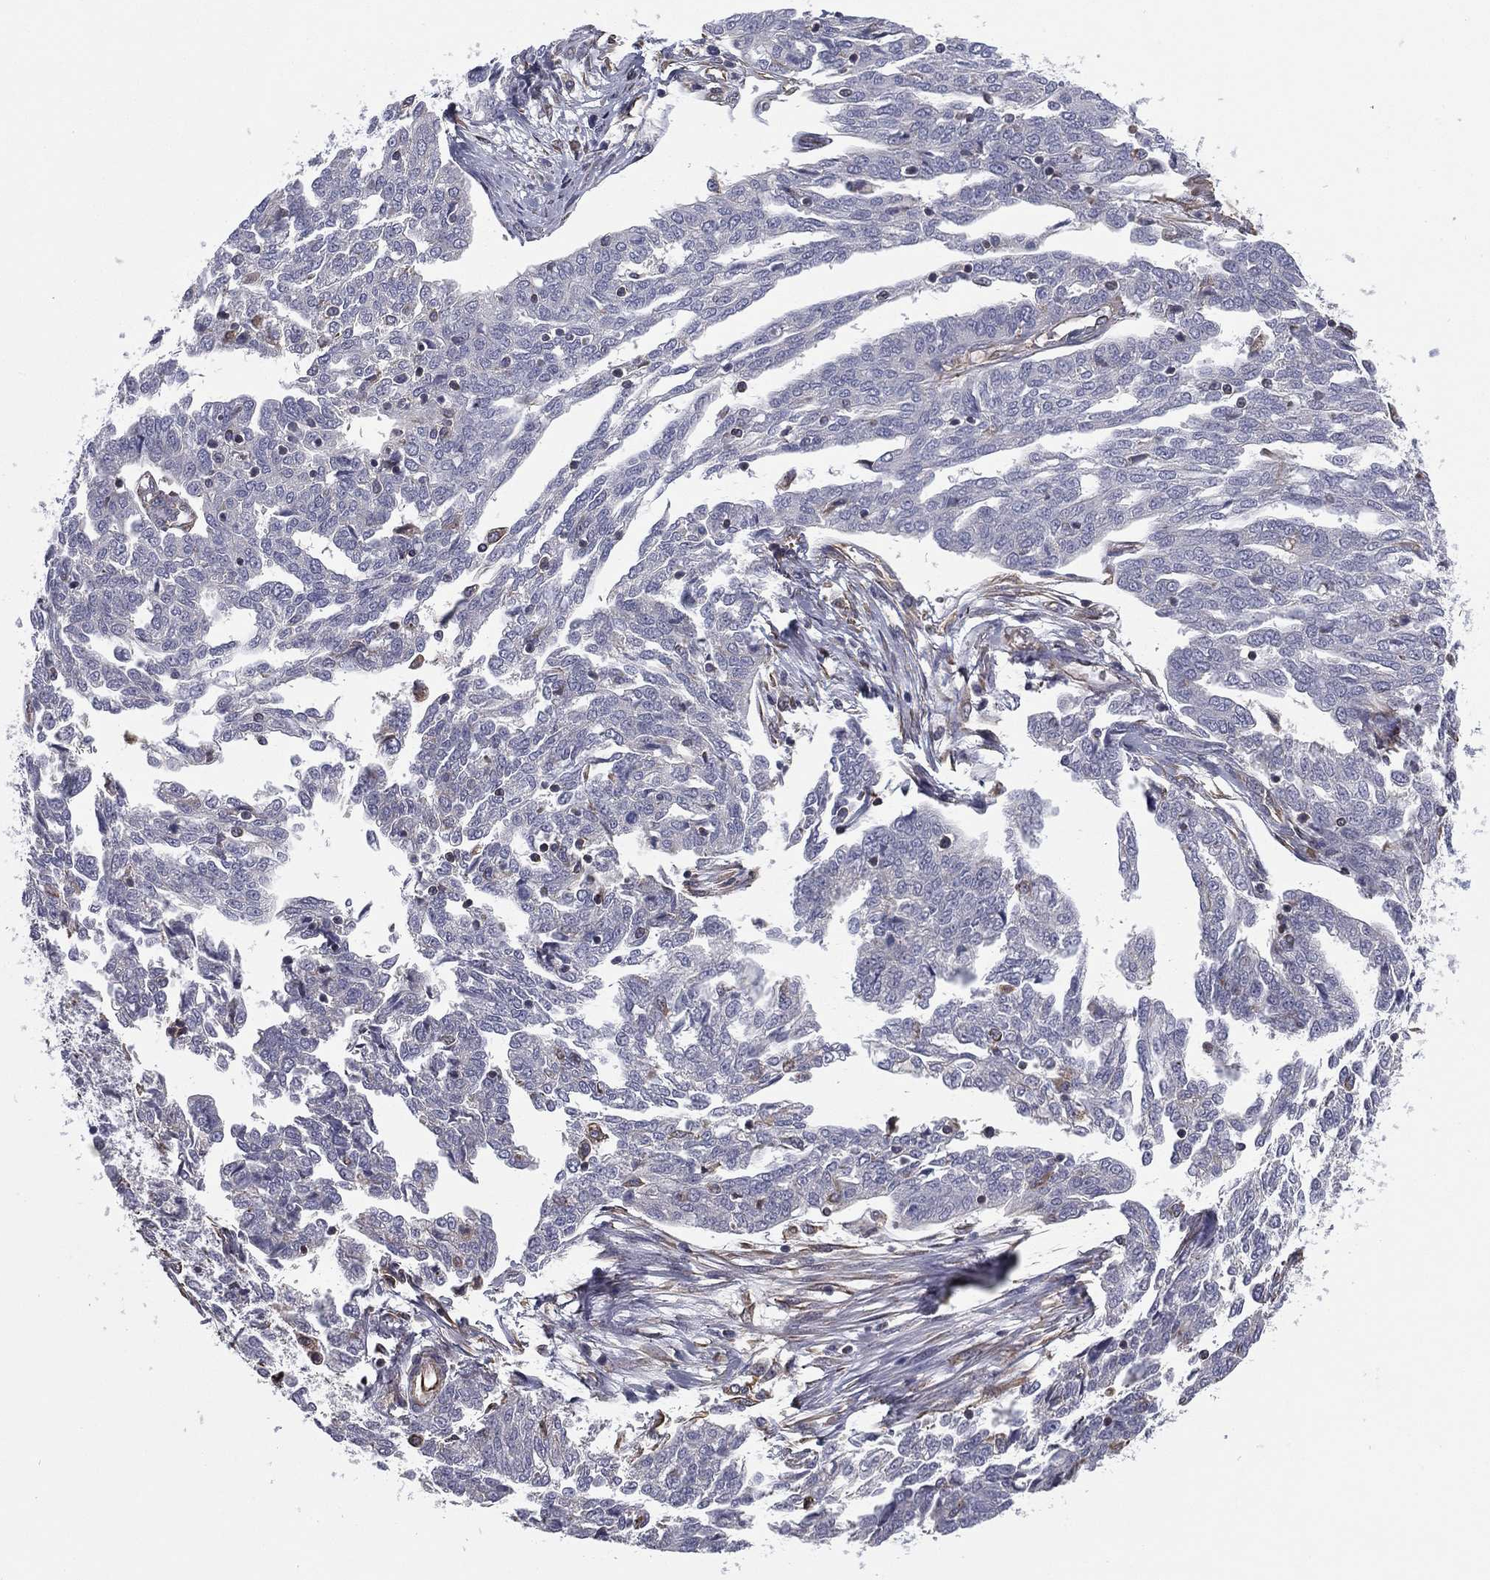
{"staining": {"intensity": "negative", "quantity": "none", "location": "none"}, "tissue": "ovarian cancer", "cell_type": "Tumor cells", "image_type": "cancer", "snomed": [{"axis": "morphology", "description": "Cystadenocarcinoma, serous, NOS"}, {"axis": "topography", "description": "Ovary"}], "caption": "This photomicrograph is of serous cystadenocarcinoma (ovarian) stained with immunohistochemistry (IHC) to label a protein in brown with the nuclei are counter-stained blue. There is no positivity in tumor cells.", "gene": "SCUBE1", "patient": {"sex": "female", "age": 67}}